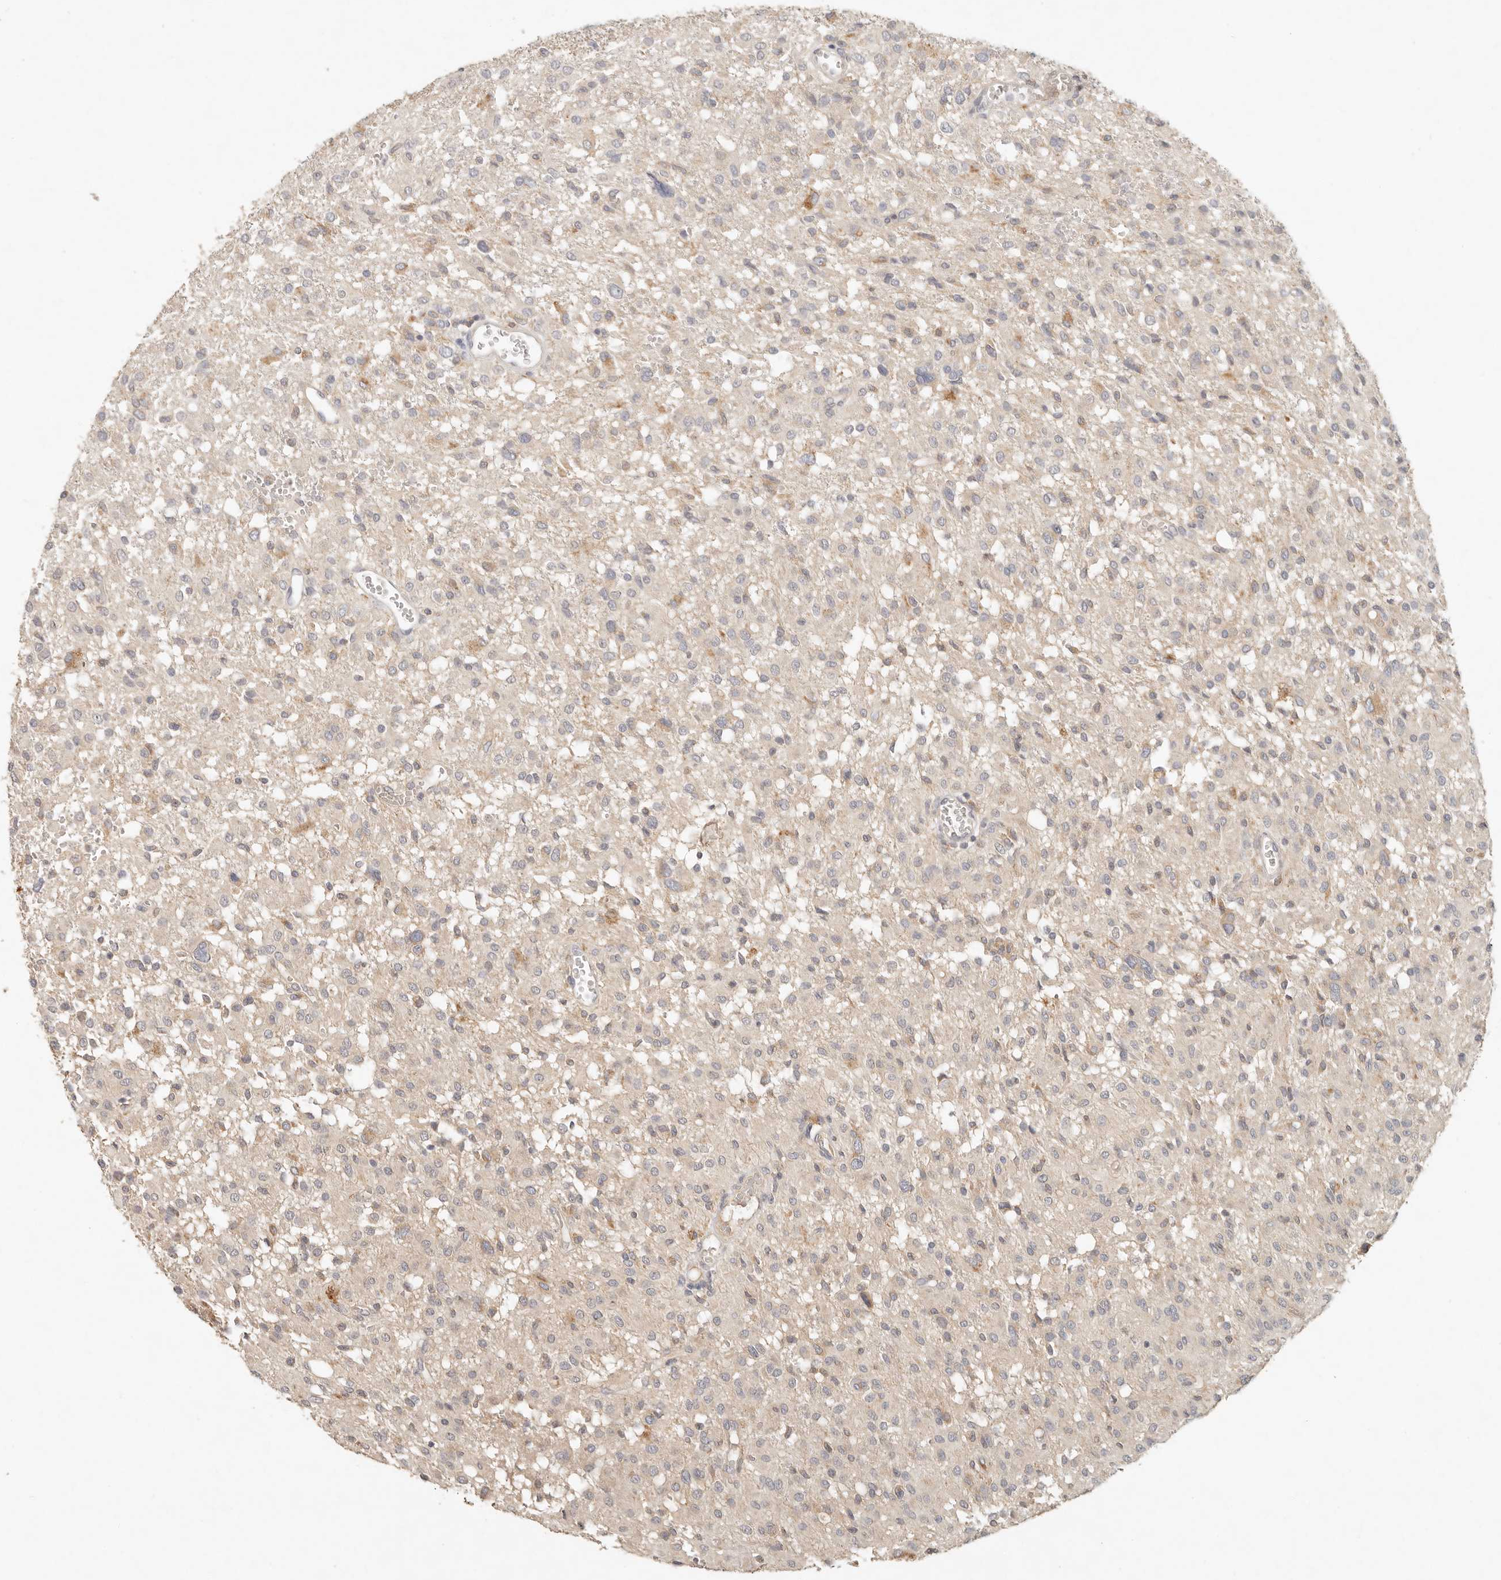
{"staining": {"intensity": "negative", "quantity": "none", "location": "none"}, "tissue": "glioma", "cell_type": "Tumor cells", "image_type": "cancer", "snomed": [{"axis": "morphology", "description": "Glioma, malignant, High grade"}, {"axis": "topography", "description": "Brain"}], "caption": "The IHC histopathology image has no significant staining in tumor cells of glioma tissue.", "gene": "ARHGEF10L", "patient": {"sex": "female", "age": 59}}